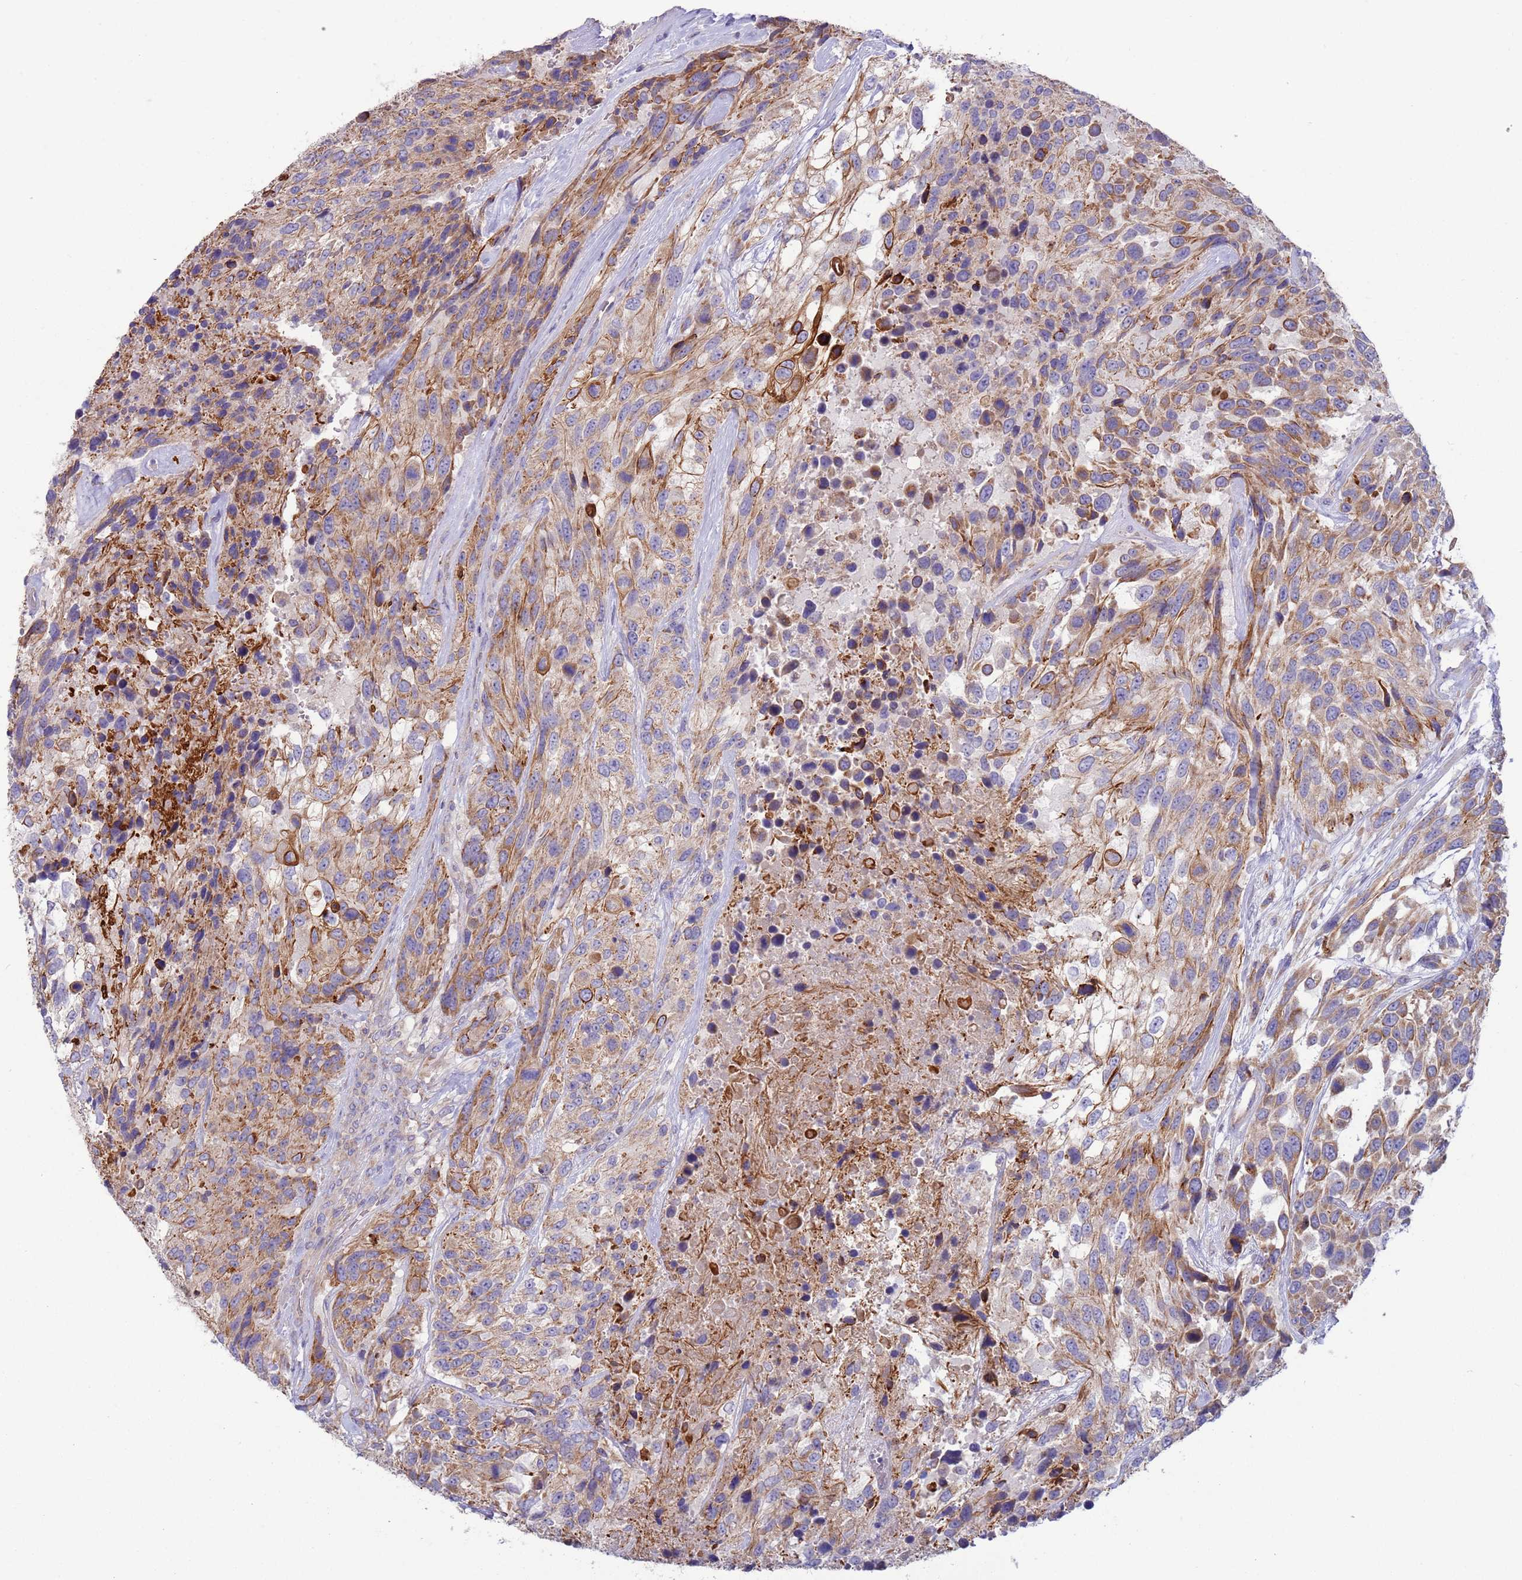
{"staining": {"intensity": "moderate", "quantity": "25%-75%", "location": "cytoplasmic/membranous"}, "tissue": "urothelial cancer", "cell_type": "Tumor cells", "image_type": "cancer", "snomed": [{"axis": "morphology", "description": "Urothelial carcinoma, High grade"}, {"axis": "topography", "description": "Urinary bladder"}], "caption": "Immunohistochemistry of urothelial cancer demonstrates medium levels of moderate cytoplasmic/membranous expression in approximately 25%-75% of tumor cells.", "gene": "UQCRQ", "patient": {"sex": "female", "age": 70}}